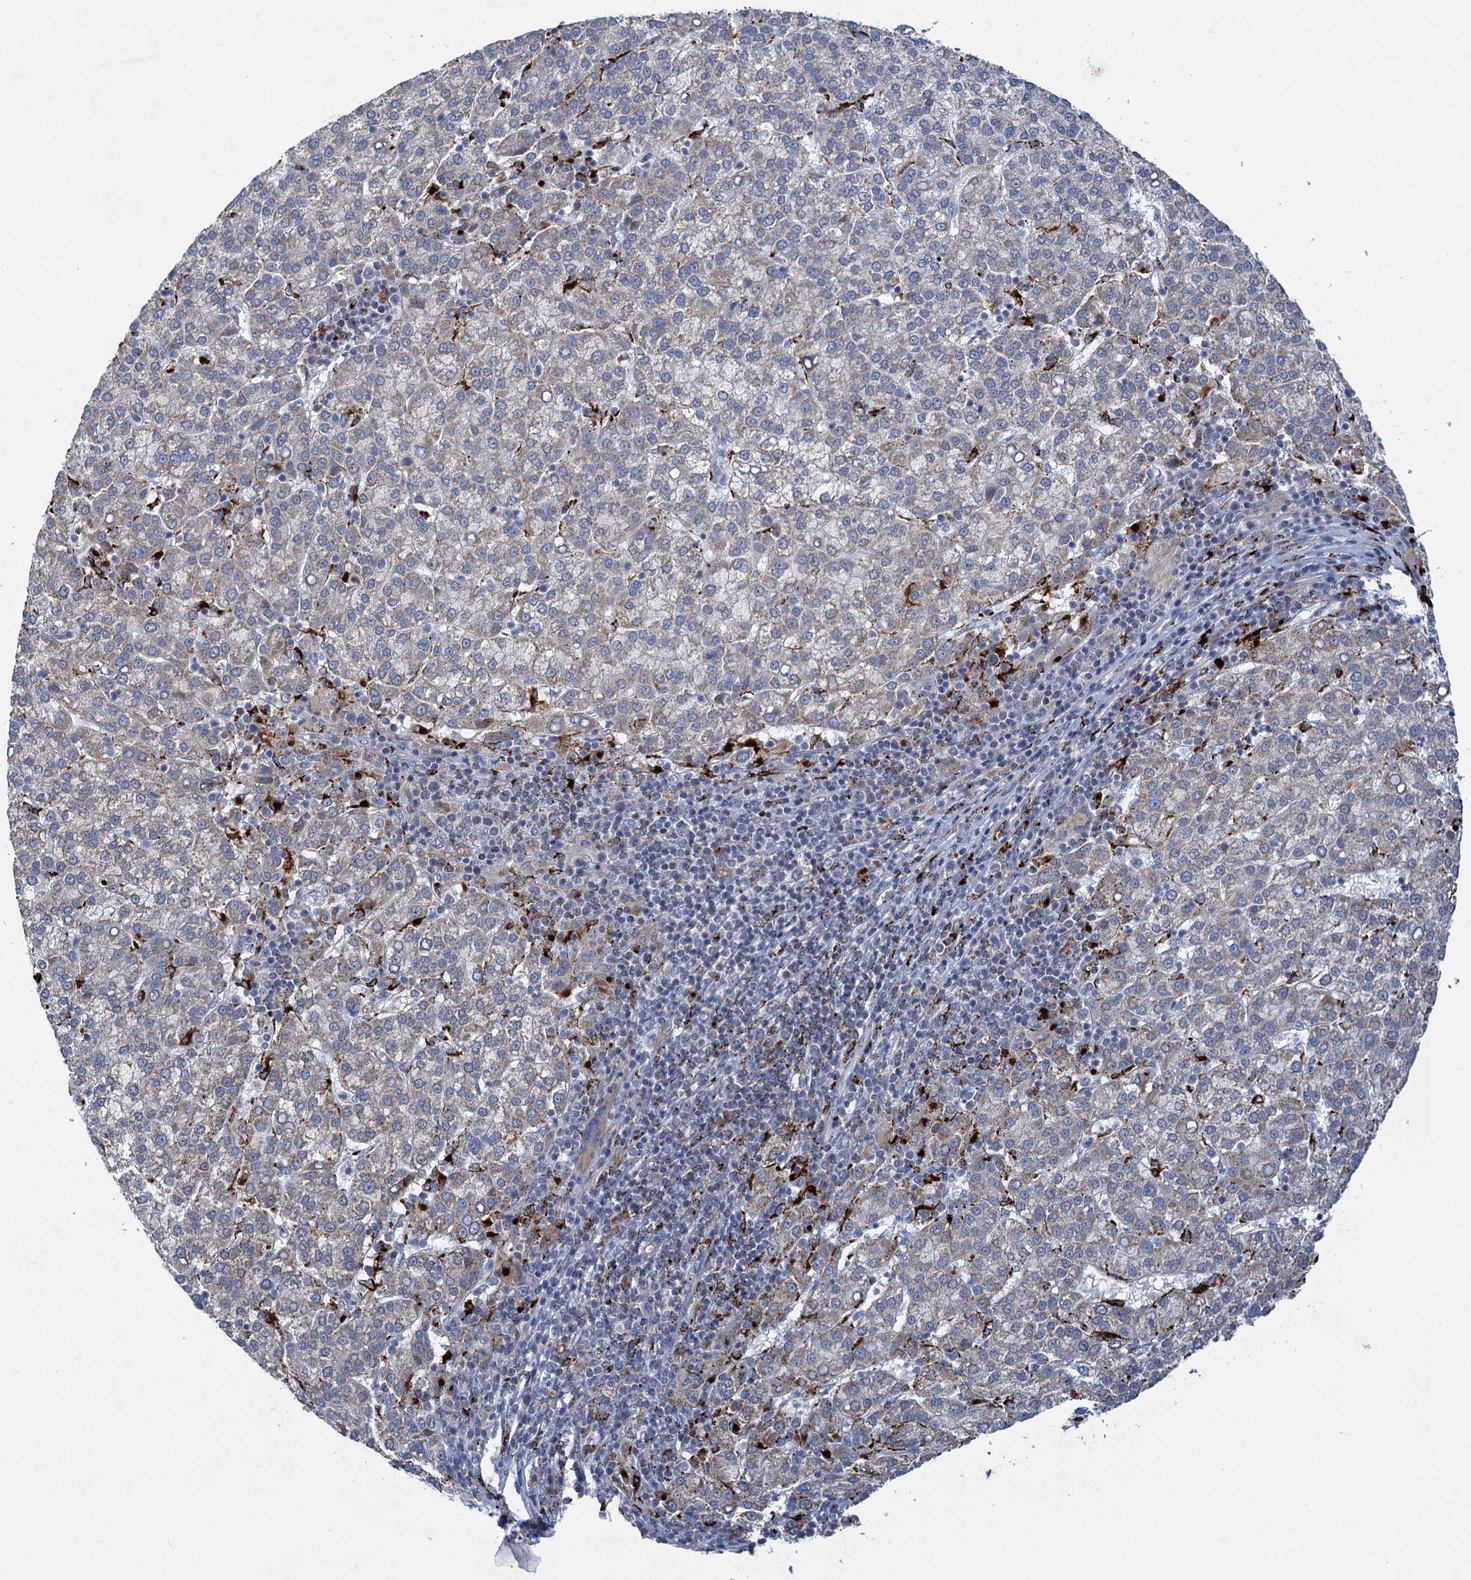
{"staining": {"intensity": "weak", "quantity": "<25%", "location": "cytoplasmic/membranous"}, "tissue": "liver cancer", "cell_type": "Tumor cells", "image_type": "cancer", "snomed": [{"axis": "morphology", "description": "Carcinoma, Hepatocellular, NOS"}, {"axis": "topography", "description": "Liver"}], "caption": "Immunohistochemical staining of human liver cancer exhibits no significant staining in tumor cells.", "gene": "ANKS3", "patient": {"sex": "female", "age": 58}}